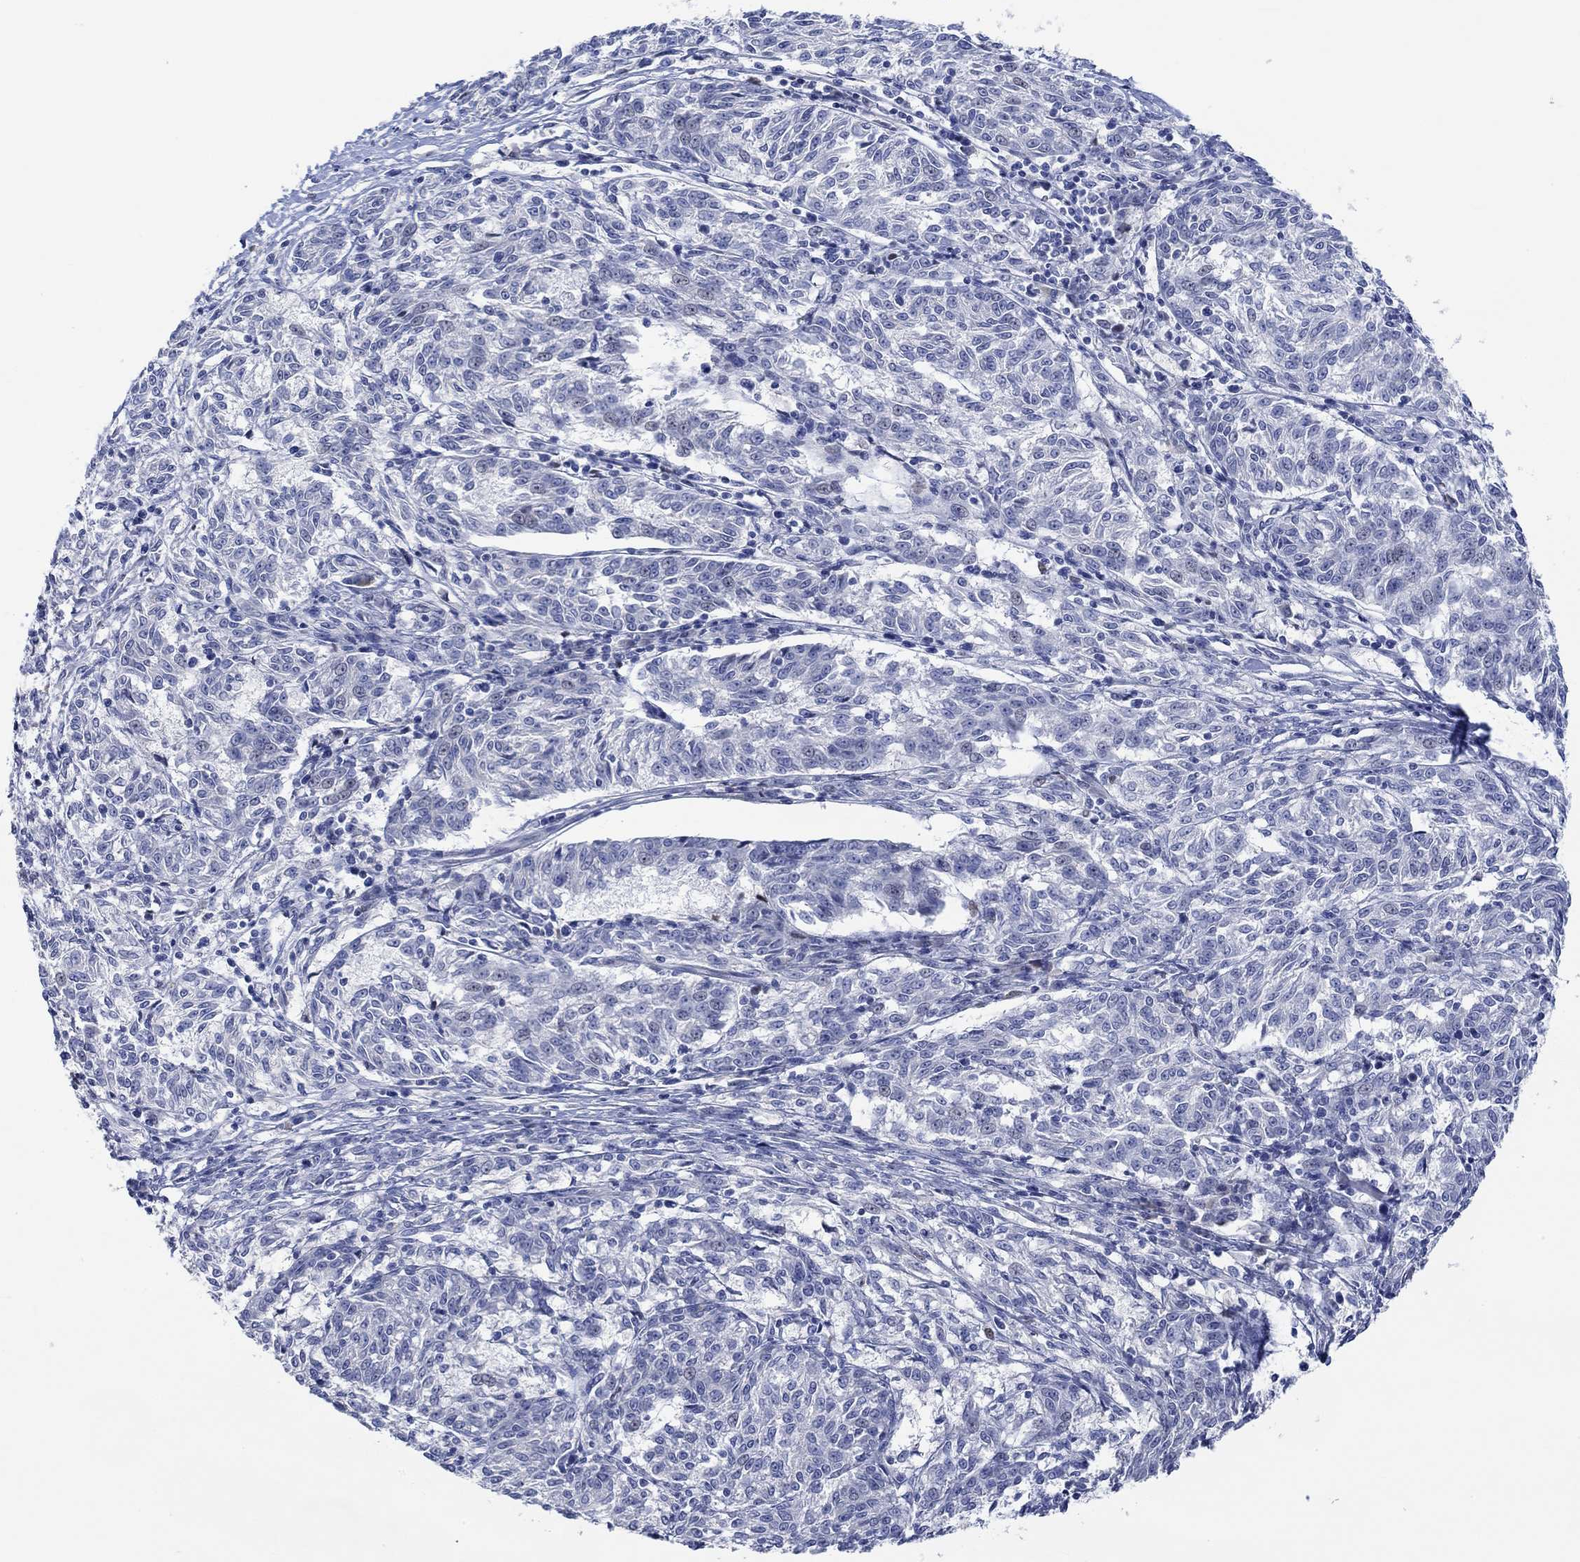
{"staining": {"intensity": "negative", "quantity": "none", "location": "none"}, "tissue": "melanoma", "cell_type": "Tumor cells", "image_type": "cancer", "snomed": [{"axis": "morphology", "description": "Malignant melanoma, NOS"}, {"axis": "topography", "description": "Skin"}], "caption": "A photomicrograph of human melanoma is negative for staining in tumor cells.", "gene": "DLK1", "patient": {"sex": "female", "age": 72}}